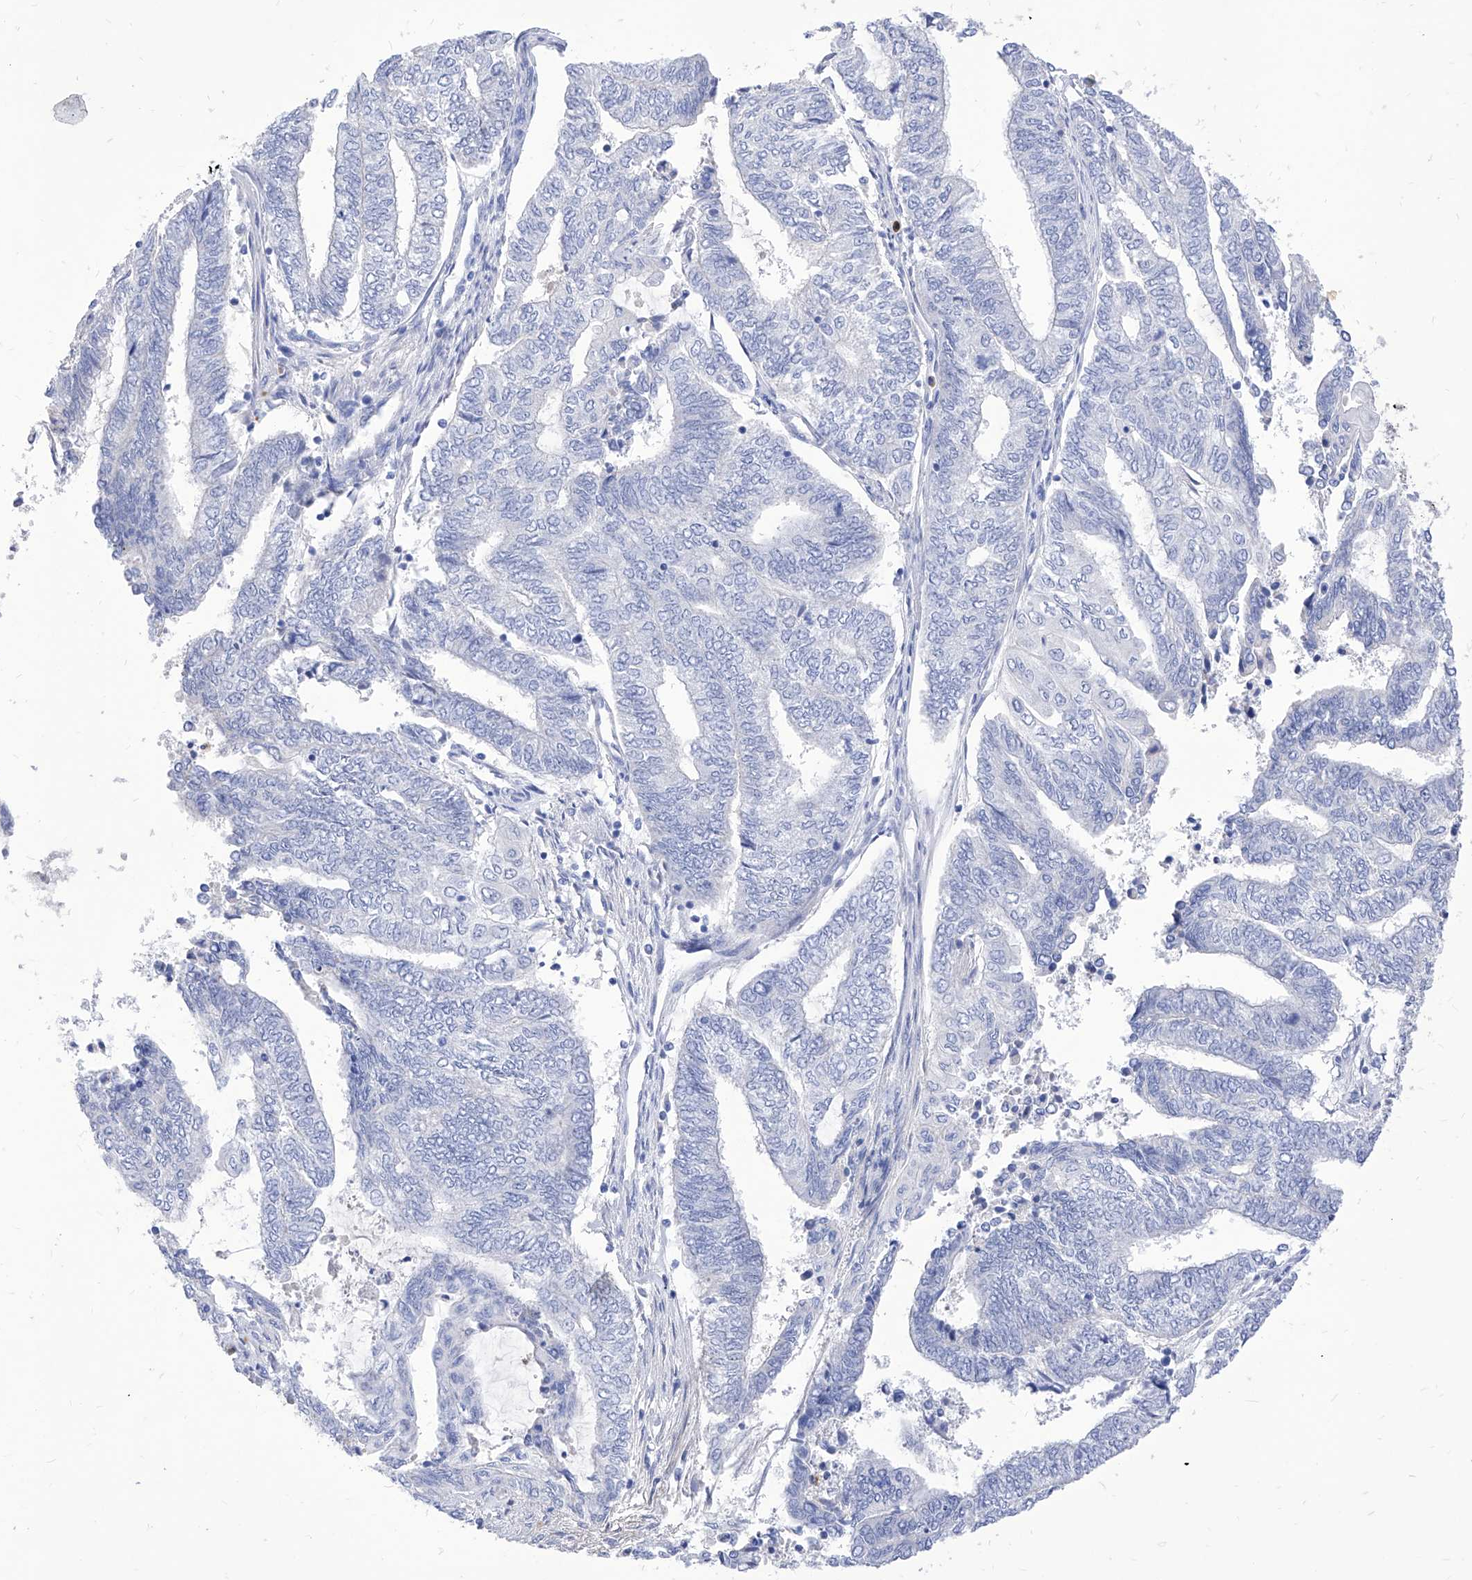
{"staining": {"intensity": "negative", "quantity": "none", "location": "none"}, "tissue": "endometrial cancer", "cell_type": "Tumor cells", "image_type": "cancer", "snomed": [{"axis": "morphology", "description": "Adenocarcinoma, NOS"}, {"axis": "topography", "description": "Uterus"}, {"axis": "topography", "description": "Endometrium"}], "caption": "This histopathology image is of endometrial adenocarcinoma stained with IHC to label a protein in brown with the nuclei are counter-stained blue. There is no positivity in tumor cells. The staining is performed using DAB (3,3'-diaminobenzidine) brown chromogen with nuclei counter-stained in using hematoxylin.", "gene": "VAX1", "patient": {"sex": "female", "age": 70}}